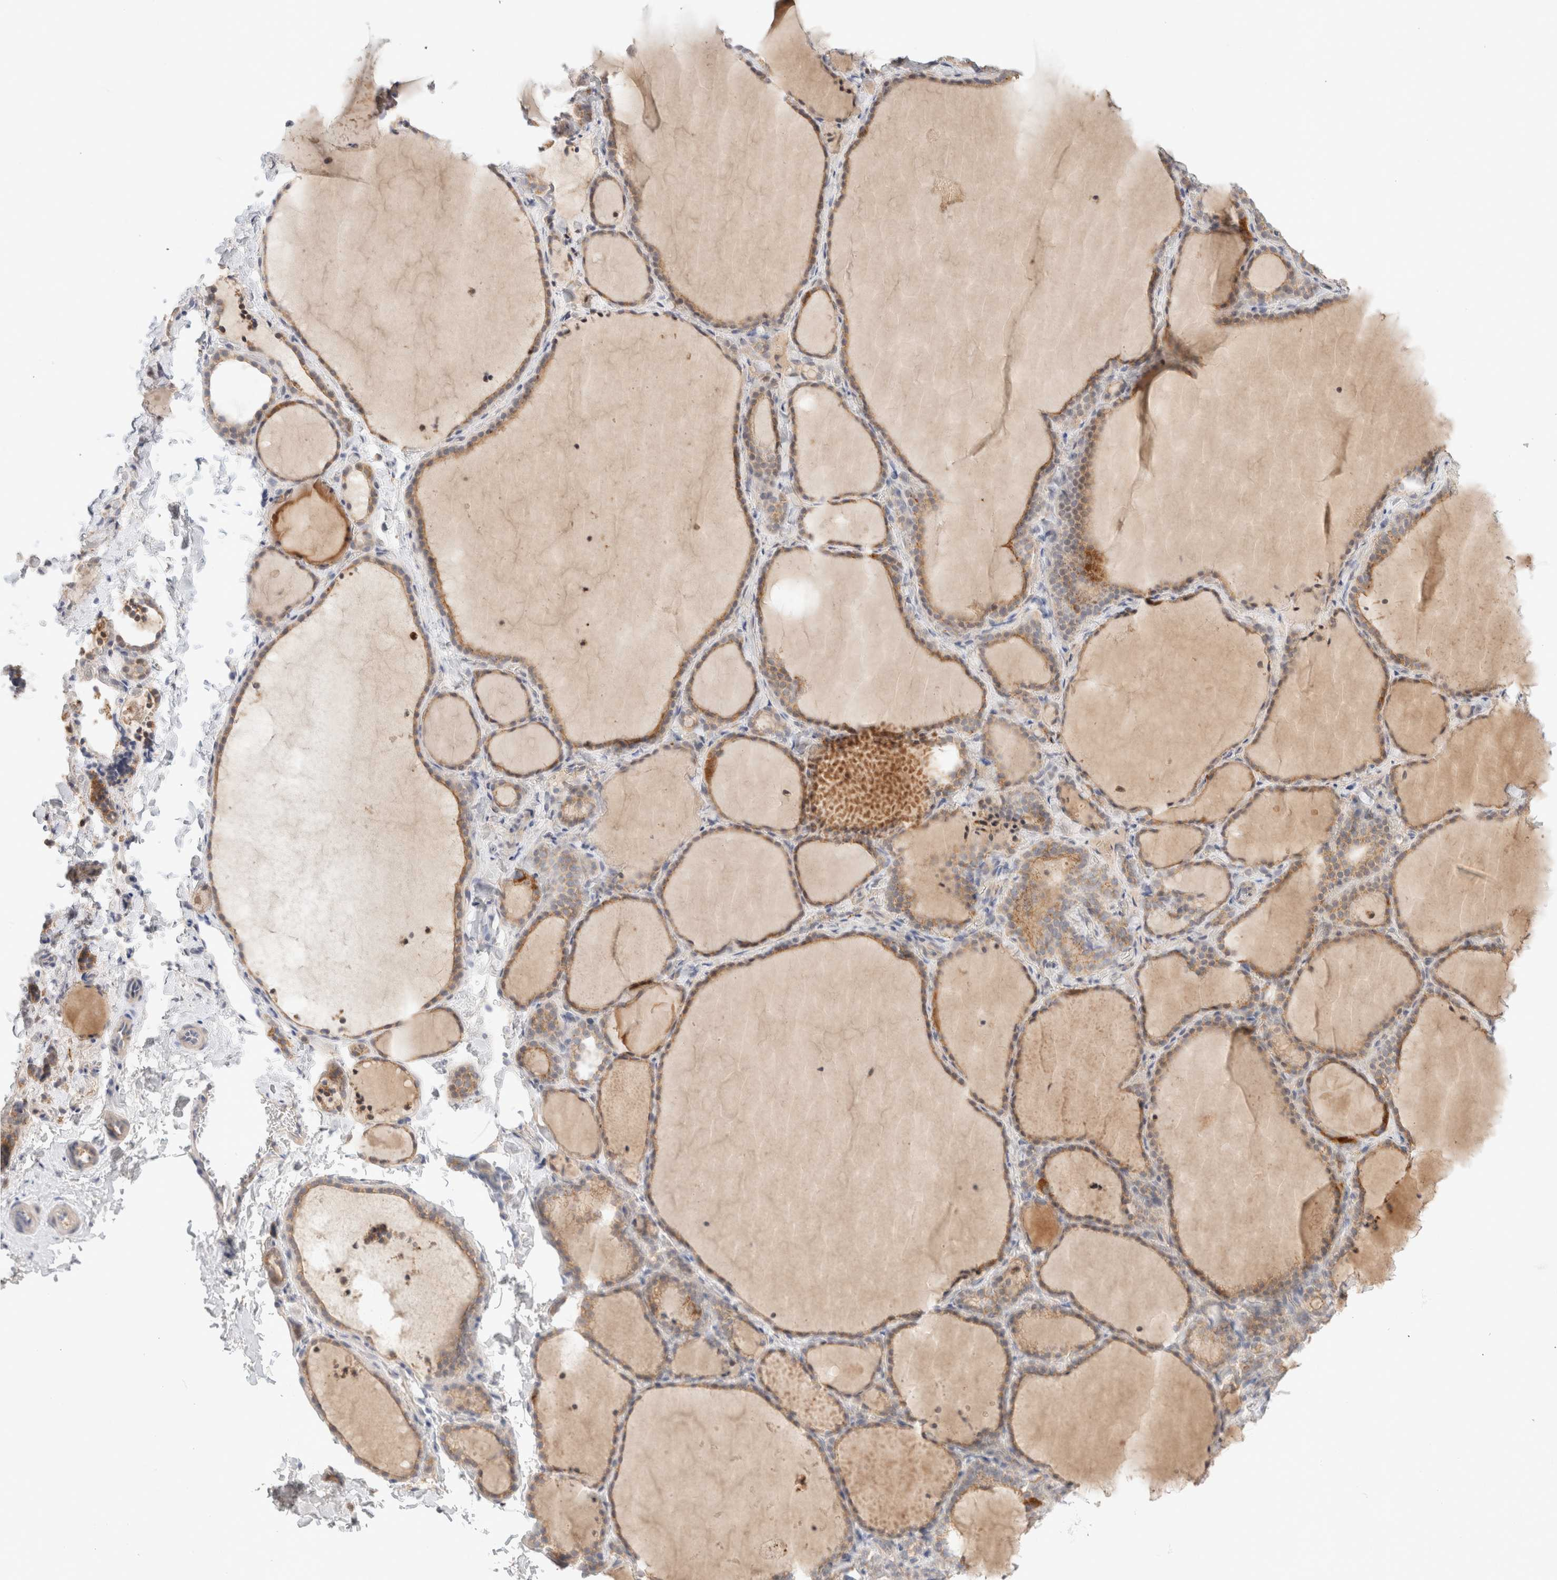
{"staining": {"intensity": "weak", "quantity": ">75%", "location": "cytoplasmic/membranous"}, "tissue": "thyroid gland", "cell_type": "Glandular cells", "image_type": "normal", "snomed": [{"axis": "morphology", "description": "Normal tissue, NOS"}, {"axis": "topography", "description": "Thyroid gland"}], "caption": "The histopathology image reveals staining of benign thyroid gland, revealing weak cytoplasmic/membranous protein staining (brown color) within glandular cells.", "gene": "MRM3", "patient": {"sex": "female", "age": 22}}